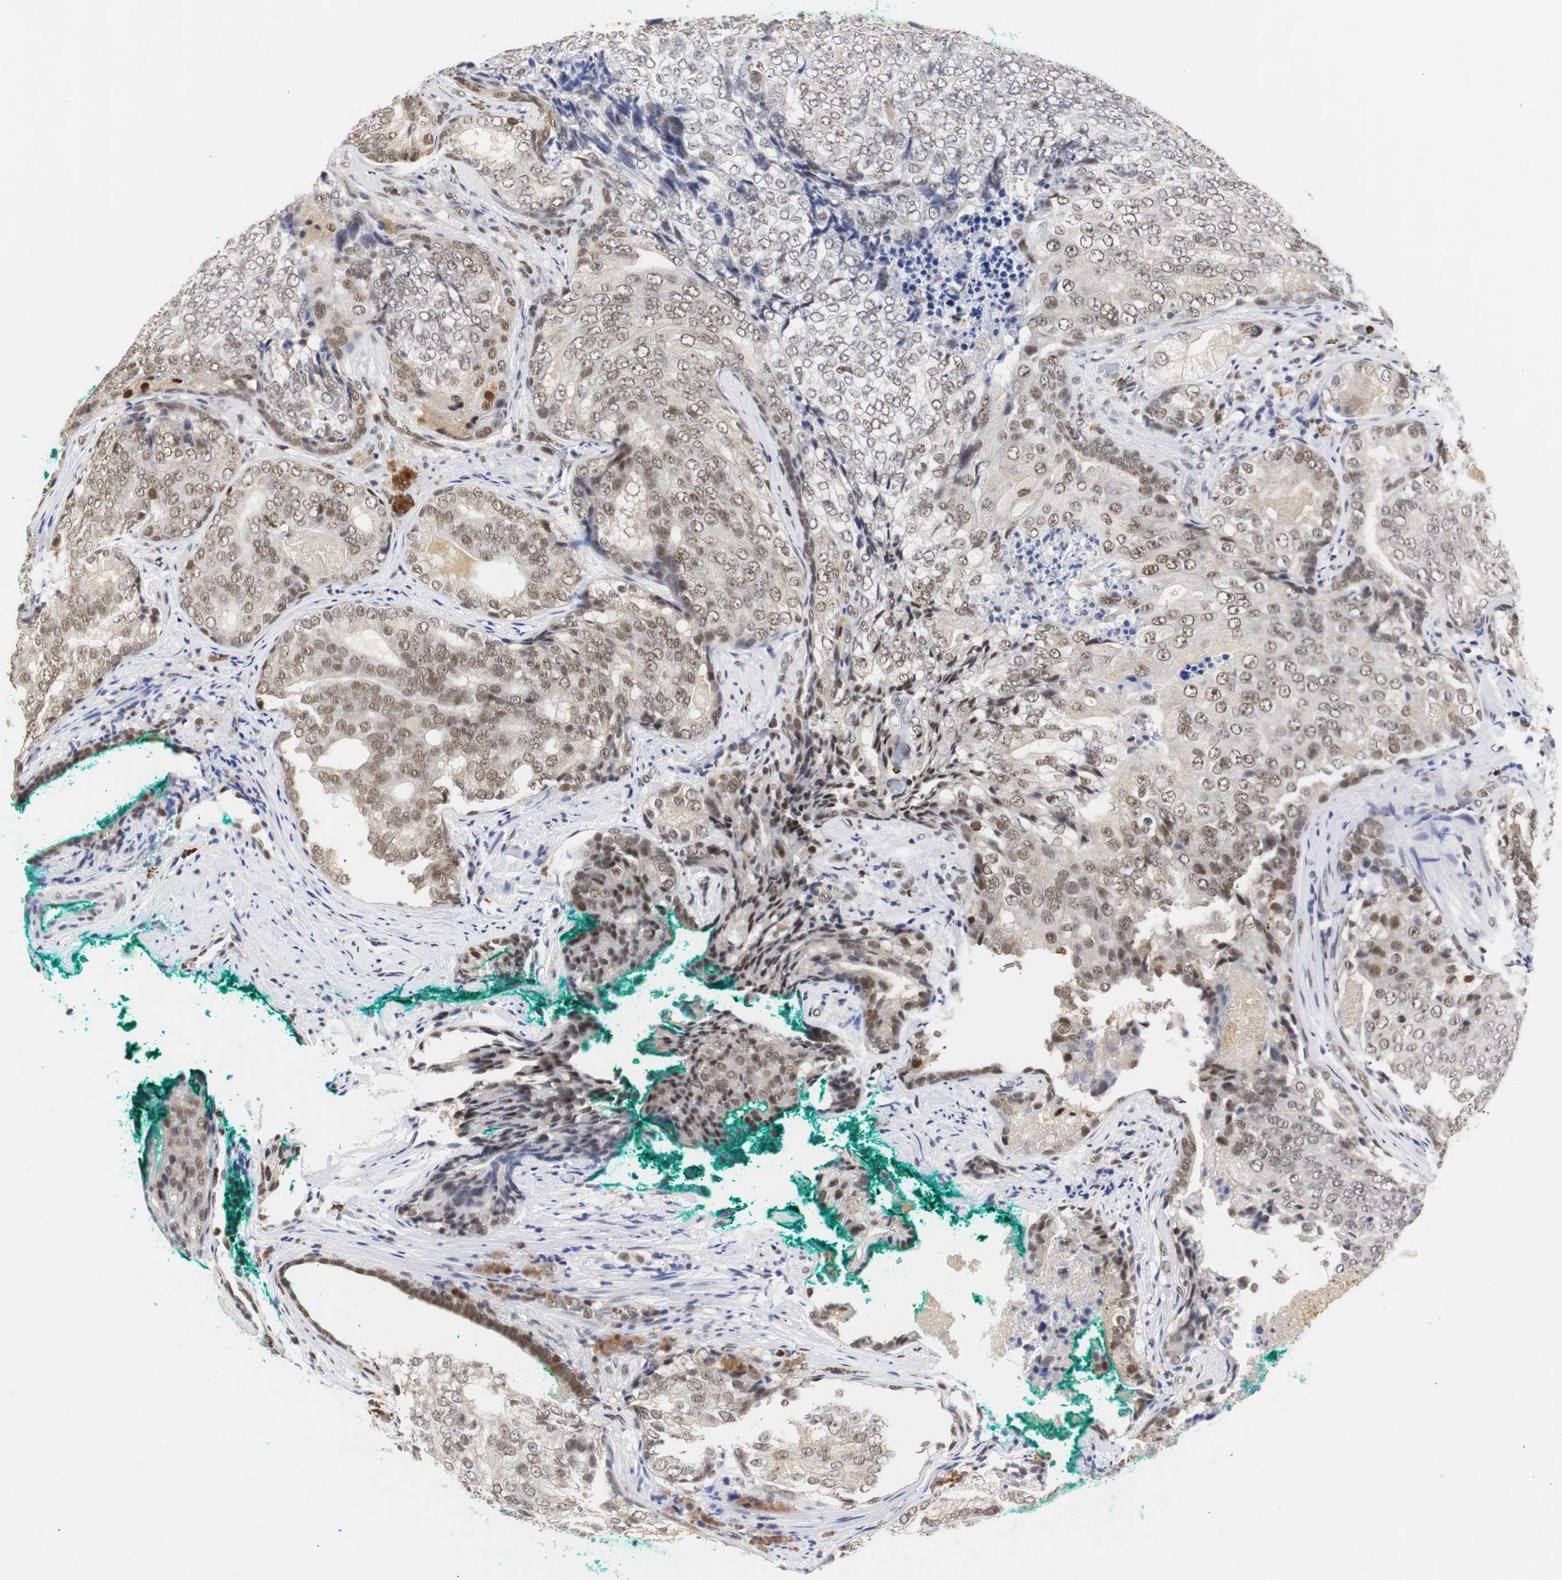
{"staining": {"intensity": "moderate", "quantity": "<25%", "location": "cytoplasmic/membranous"}, "tissue": "prostate cancer", "cell_type": "Tumor cells", "image_type": "cancer", "snomed": [{"axis": "morphology", "description": "Adenocarcinoma, High grade"}, {"axis": "topography", "description": "Prostate"}], "caption": "Human adenocarcinoma (high-grade) (prostate) stained with a protein marker exhibits moderate staining in tumor cells.", "gene": "ZFC3H1", "patient": {"sex": "male", "age": 66}}